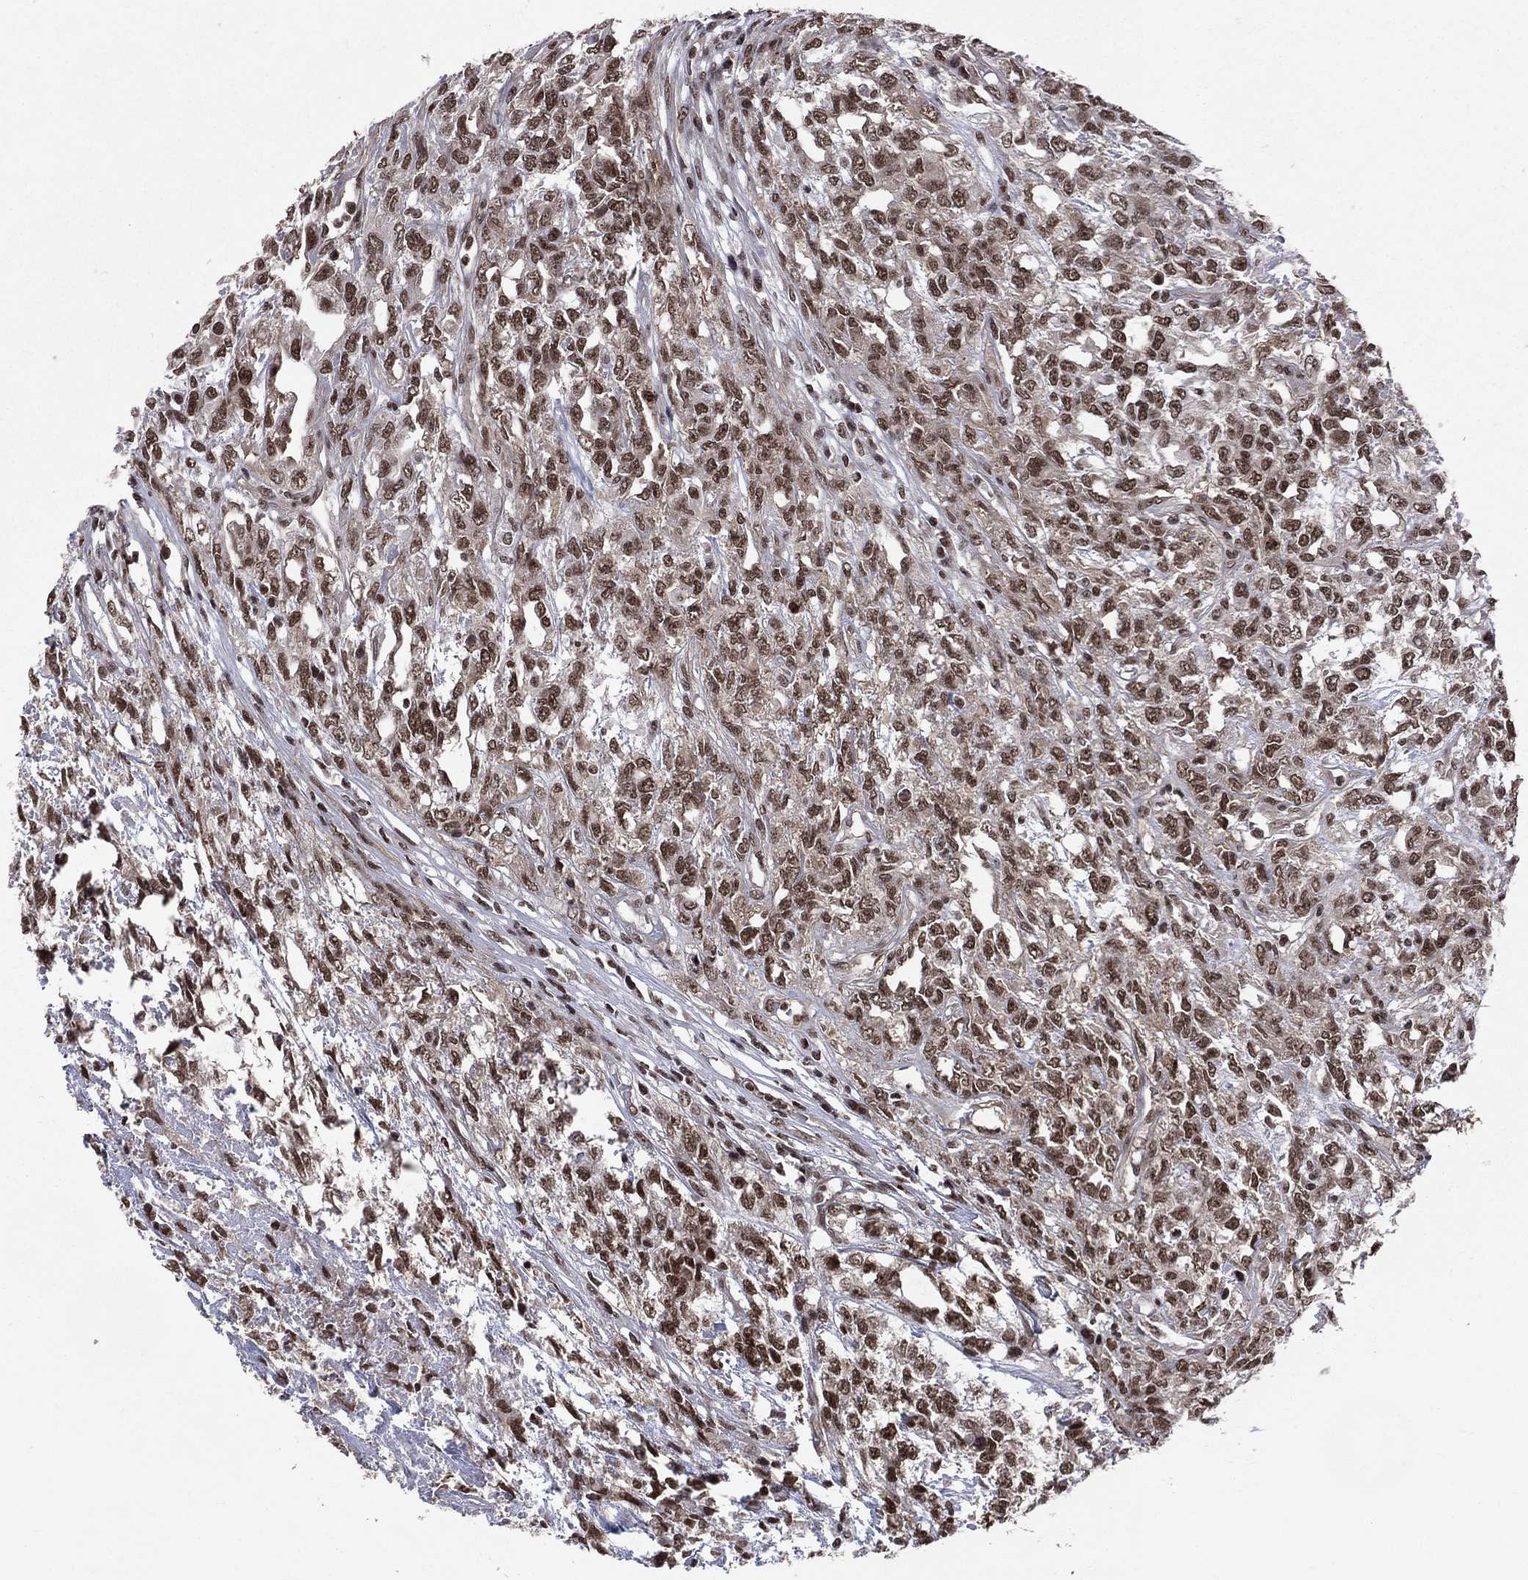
{"staining": {"intensity": "strong", "quantity": "25%-75%", "location": "nuclear"}, "tissue": "testis cancer", "cell_type": "Tumor cells", "image_type": "cancer", "snomed": [{"axis": "morphology", "description": "Seminoma, NOS"}, {"axis": "topography", "description": "Testis"}], "caption": "Testis seminoma tissue exhibits strong nuclear positivity in about 25%-75% of tumor cells The protein of interest is shown in brown color, while the nuclei are stained blue.", "gene": "SMC3", "patient": {"sex": "male", "age": 52}}